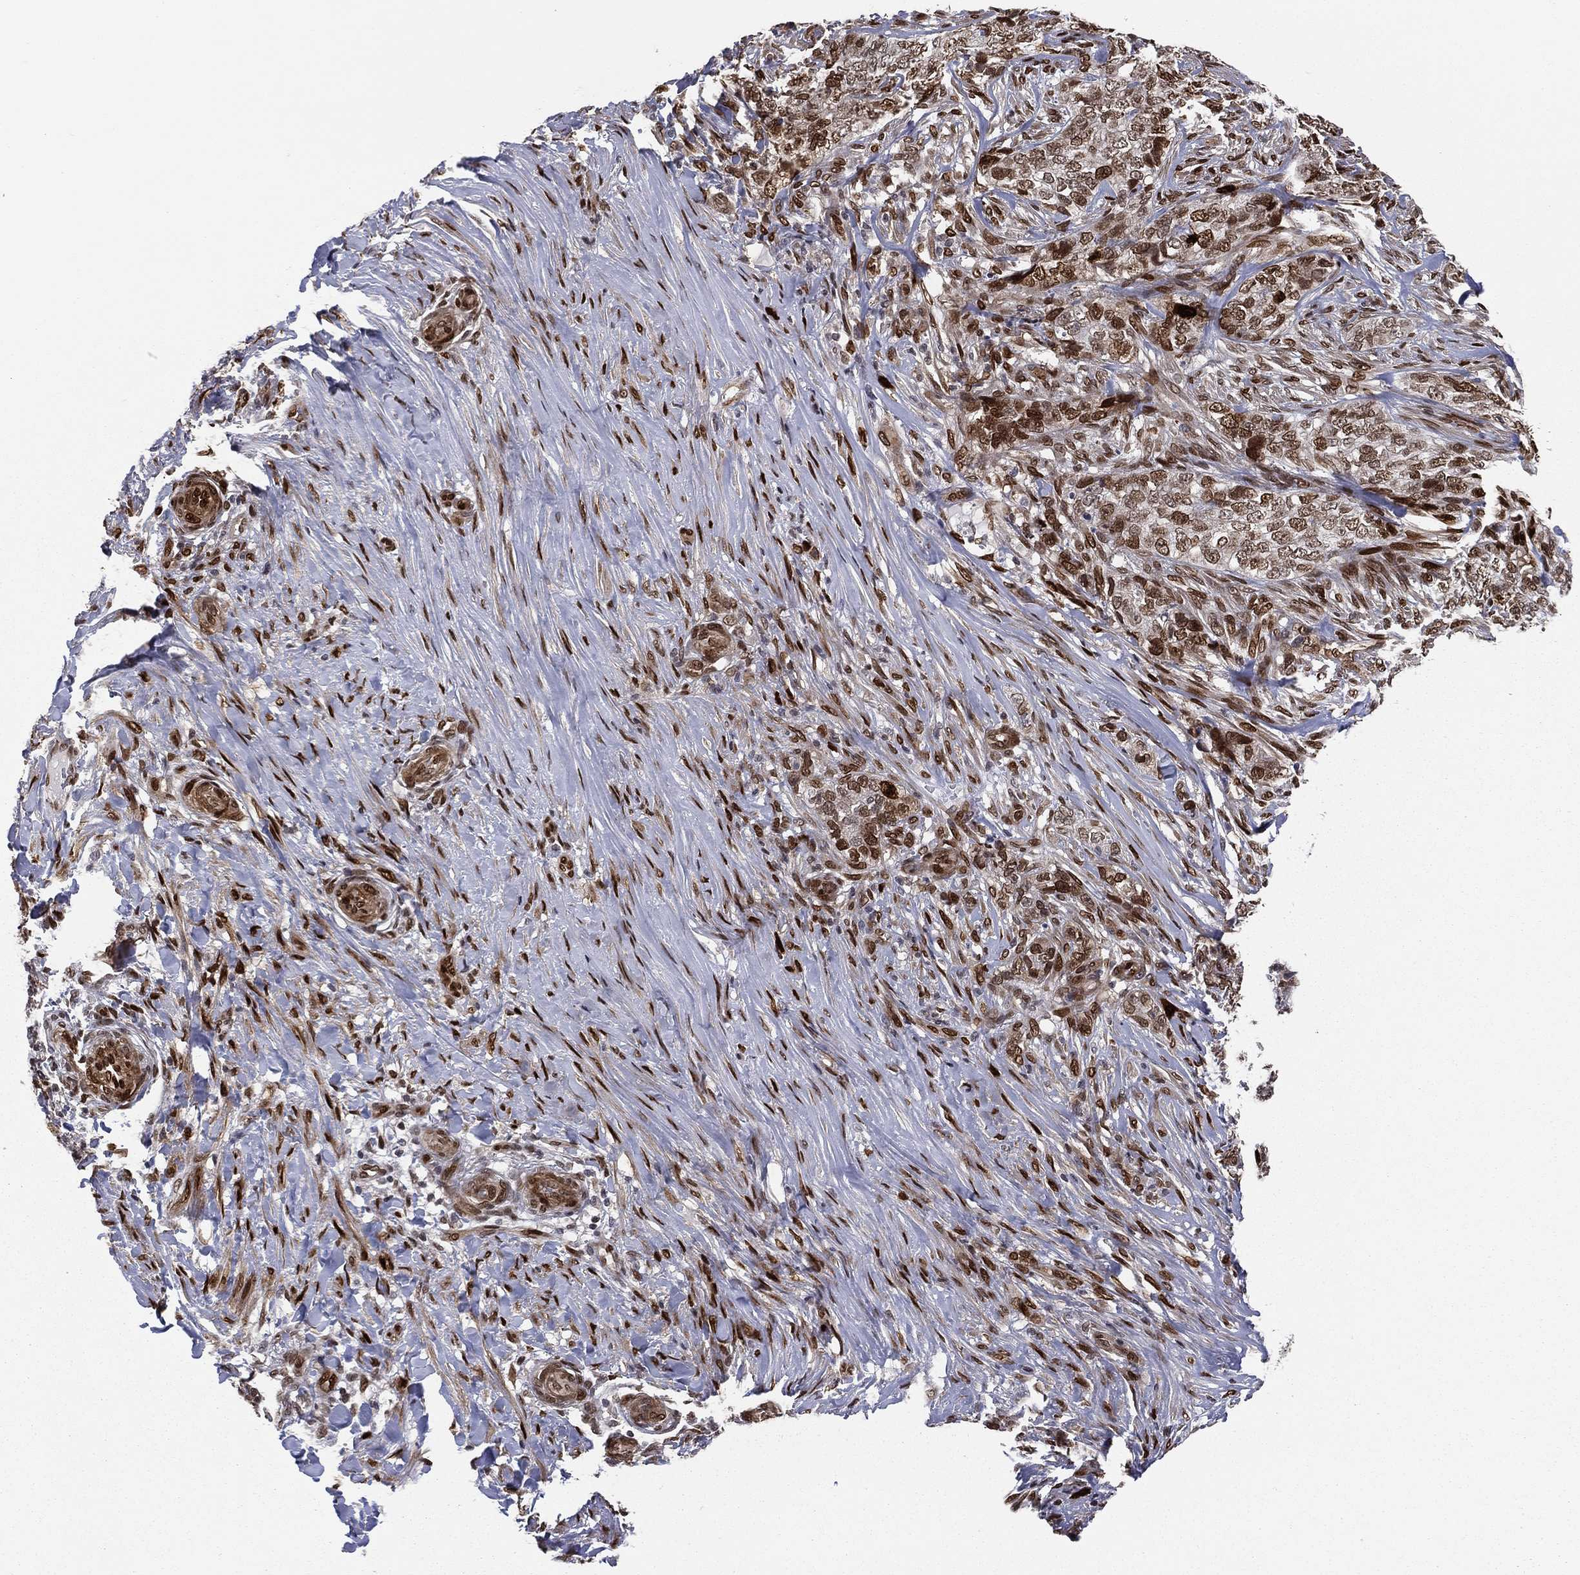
{"staining": {"intensity": "strong", "quantity": "25%-75%", "location": "nuclear"}, "tissue": "skin cancer", "cell_type": "Tumor cells", "image_type": "cancer", "snomed": [{"axis": "morphology", "description": "Basal cell carcinoma"}, {"axis": "topography", "description": "Skin"}], "caption": "There is high levels of strong nuclear staining in tumor cells of skin basal cell carcinoma, as demonstrated by immunohistochemical staining (brown color).", "gene": "LMNB1", "patient": {"sex": "female", "age": 69}}